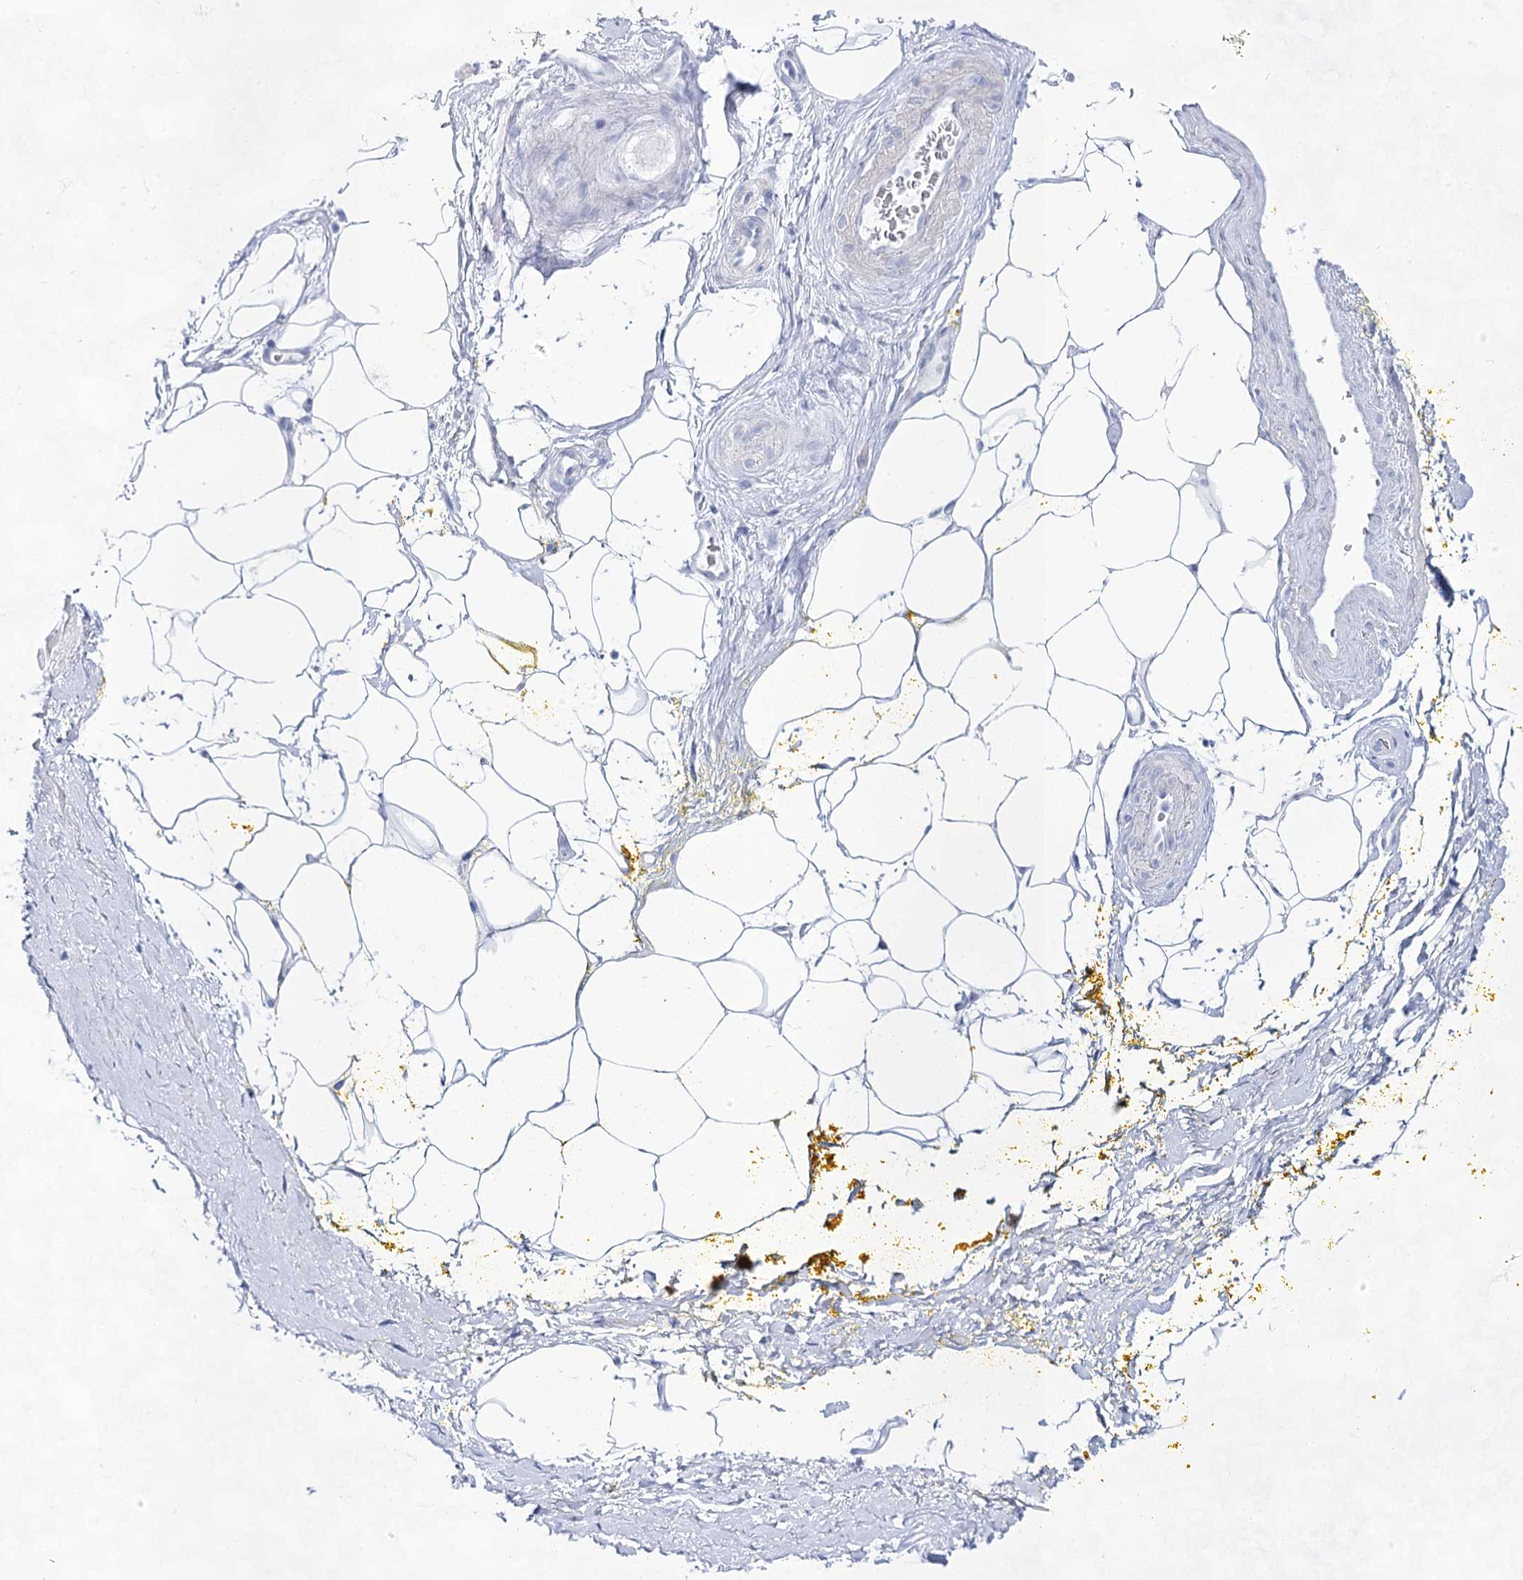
{"staining": {"intensity": "negative", "quantity": "none", "location": "none"}, "tissue": "adipose tissue", "cell_type": "Adipocytes", "image_type": "normal", "snomed": [{"axis": "morphology", "description": "Normal tissue, NOS"}, {"axis": "morphology", "description": "Adenocarcinoma, Low grade"}, {"axis": "topography", "description": "Prostate"}, {"axis": "topography", "description": "Peripheral nerve tissue"}], "caption": "A photomicrograph of human adipose tissue is negative for staining in adipocytes.", "gene": "ACRV1", "patient": {"sex": "male", "age": 63}}